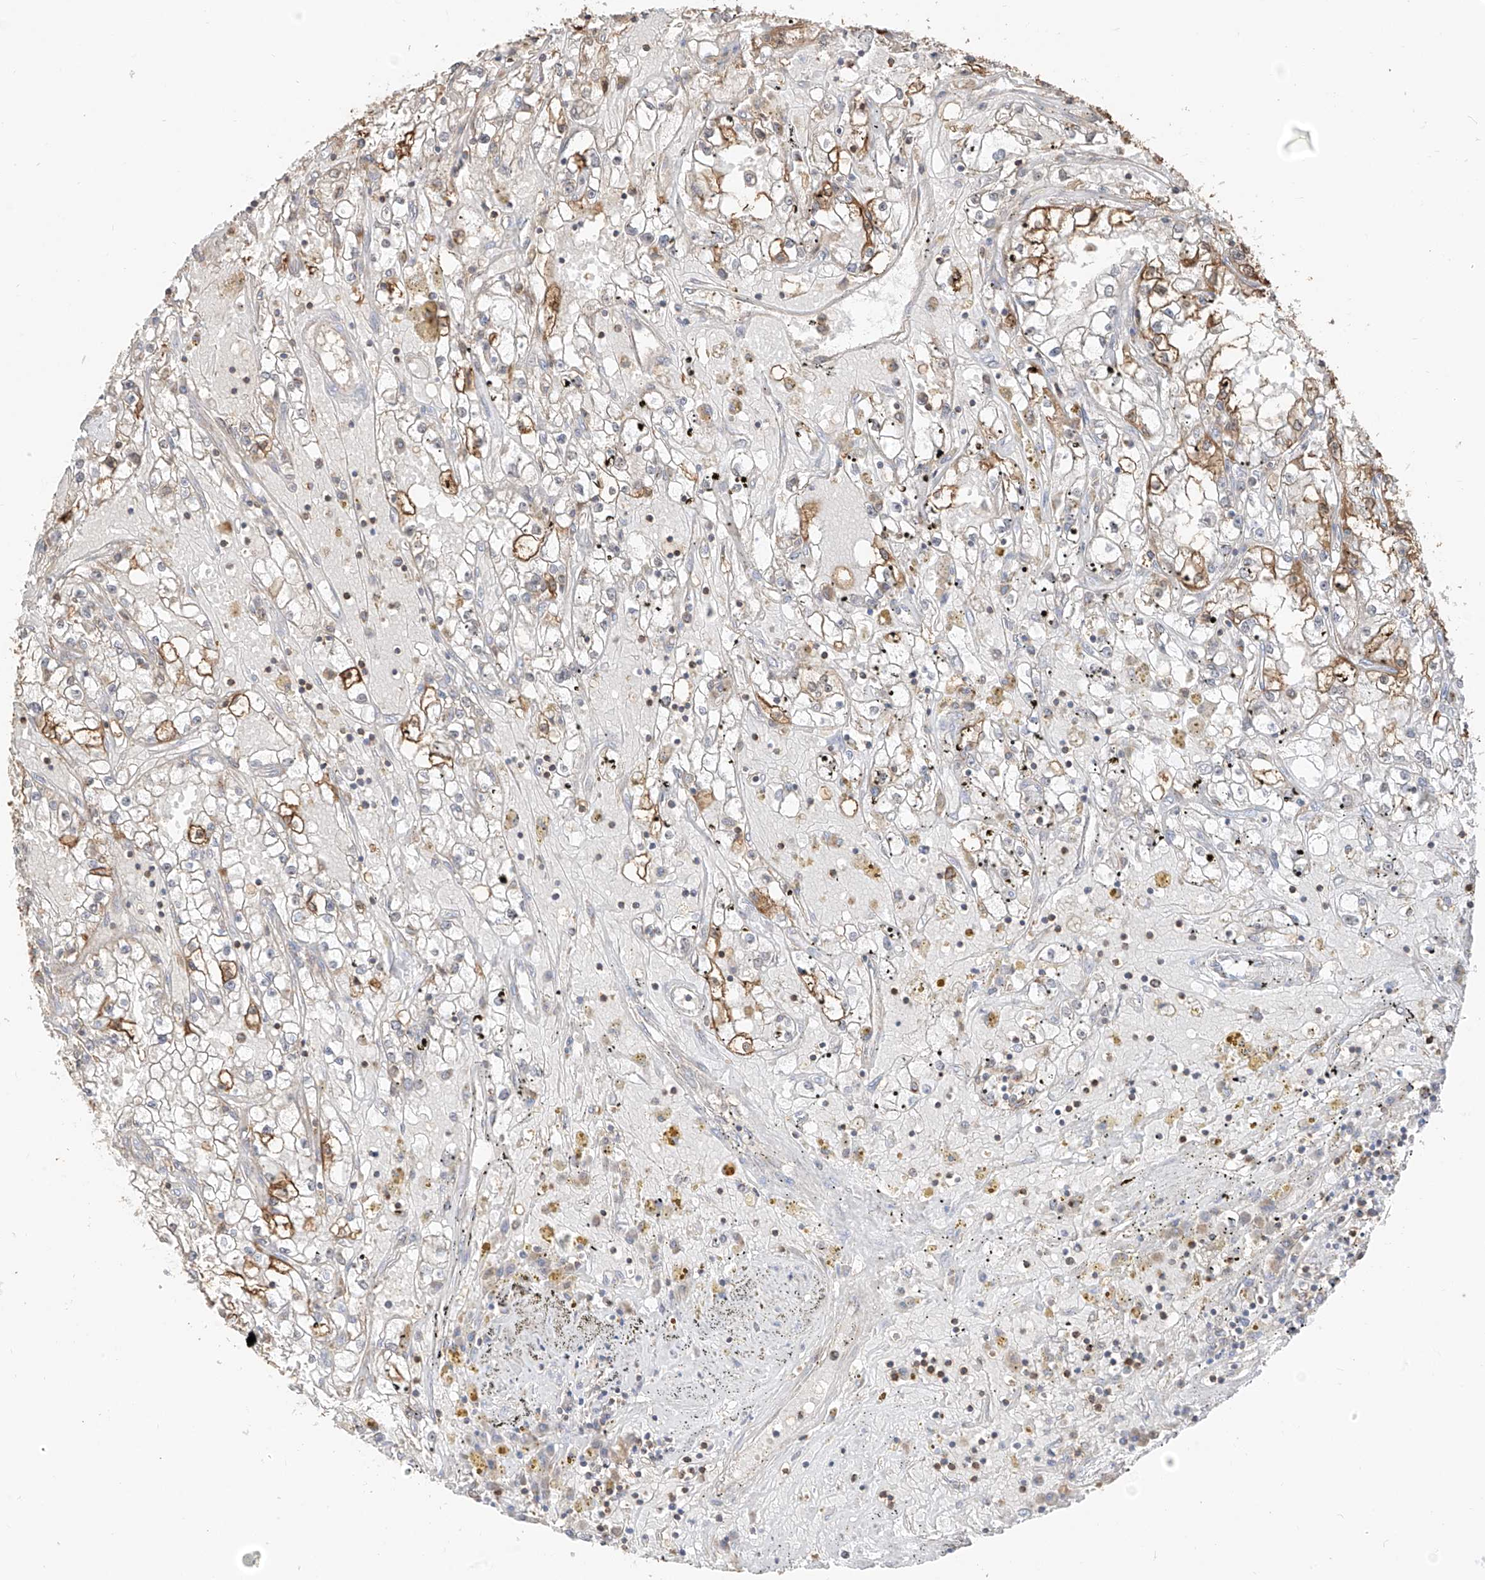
{"staining": {"intensity": "moderate", "quantity": "25%-75%", "location": "cytoplasmic/membranous"}, "tissue": "renal cancer", "cell_type": "Tumor cells", "image_type": "cancer", "snomed": [{"axis": "morphology", "description": "Adenocarcinoma, NOS"}, {"axis": "topography", "description": "Kidney"}], "caption": "Immunohistochemical staining of human renal cancer reveals medium levels of moderate cytoplasmic/membranous protein positivity in approximately 25%-75% of tumor cells.", "gene": "ETHE1", "patient": {"sex": "male", "age": 56}}